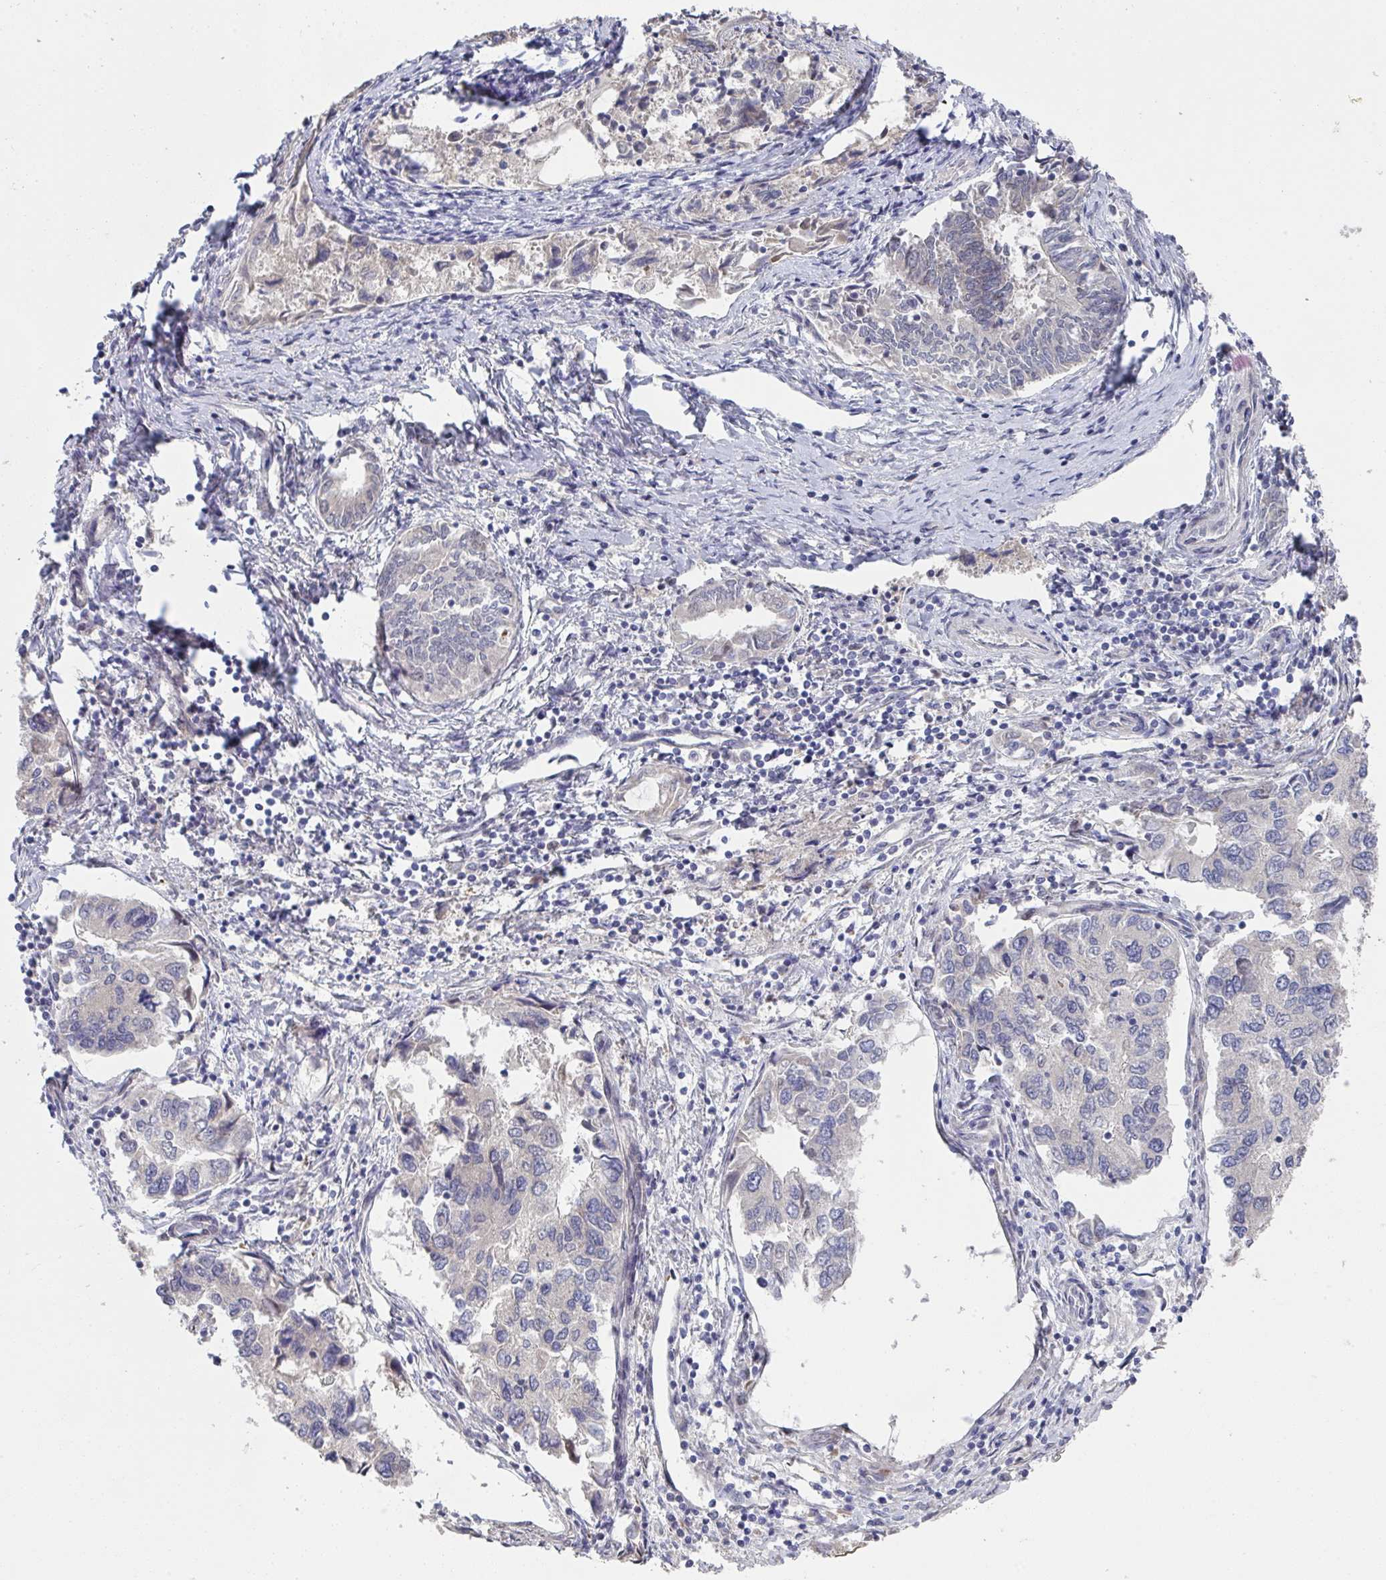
{"staining": {"intensity": "weak", "quantity": "25%-75%", "location": "nuclear"}, "tissue": "endometrial cancer", "cell_type": "Tumor cells", "image_type": "cancer", "snomed": [{"axis": "morphology", "description": "Carcinoma, NOS"}, {"axis": "topography", "description": "Uterus"}], "caption": "Human endometrial cancer stained with a brown dye exhibits weak nuclear positive staining in approximately 25%-75% of tumor cells.", "gene": "JMJD1C", "patient": {"sex": "female", "age": 76}}